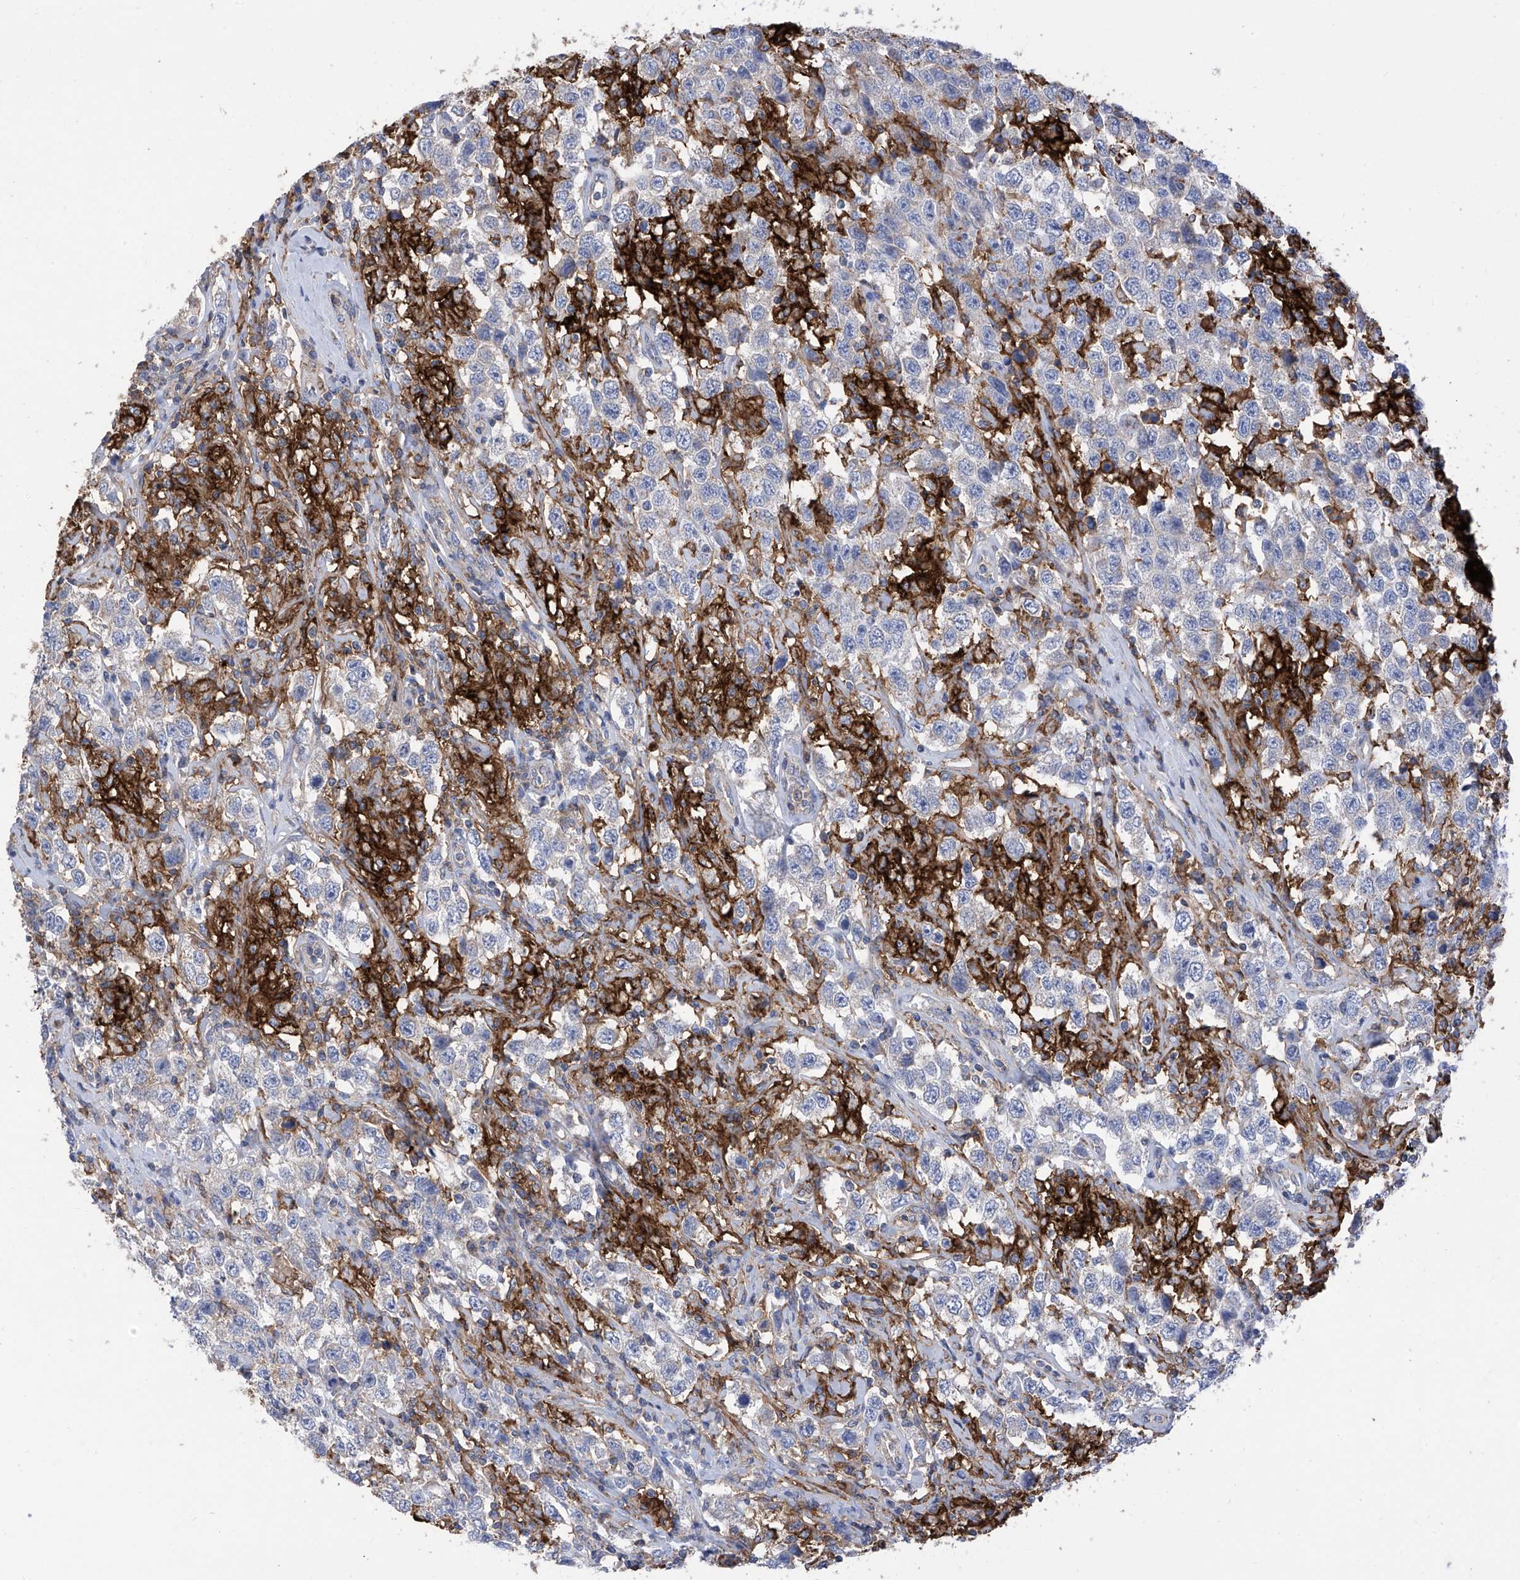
{"staining": {"intensity": "negative", "quantity": "none", "location": "none"}, "tissue": "testis cancer", "cell_type": "Tumor cells", "image_type": "cancer", "snomed": [{"axis": "morphology", "description": "Seminoma, NOS"}, {"axis": "topography", "description": "Testis"}], "caption": "Micrograph shows no protein positivity in tumor cells of testis cancer (seminoma) tissue. (Brightfield microscopy of DAB IHC at high magnification).", "gene": "P2RX7", "patient": {"sex": "male", "age": 41}}